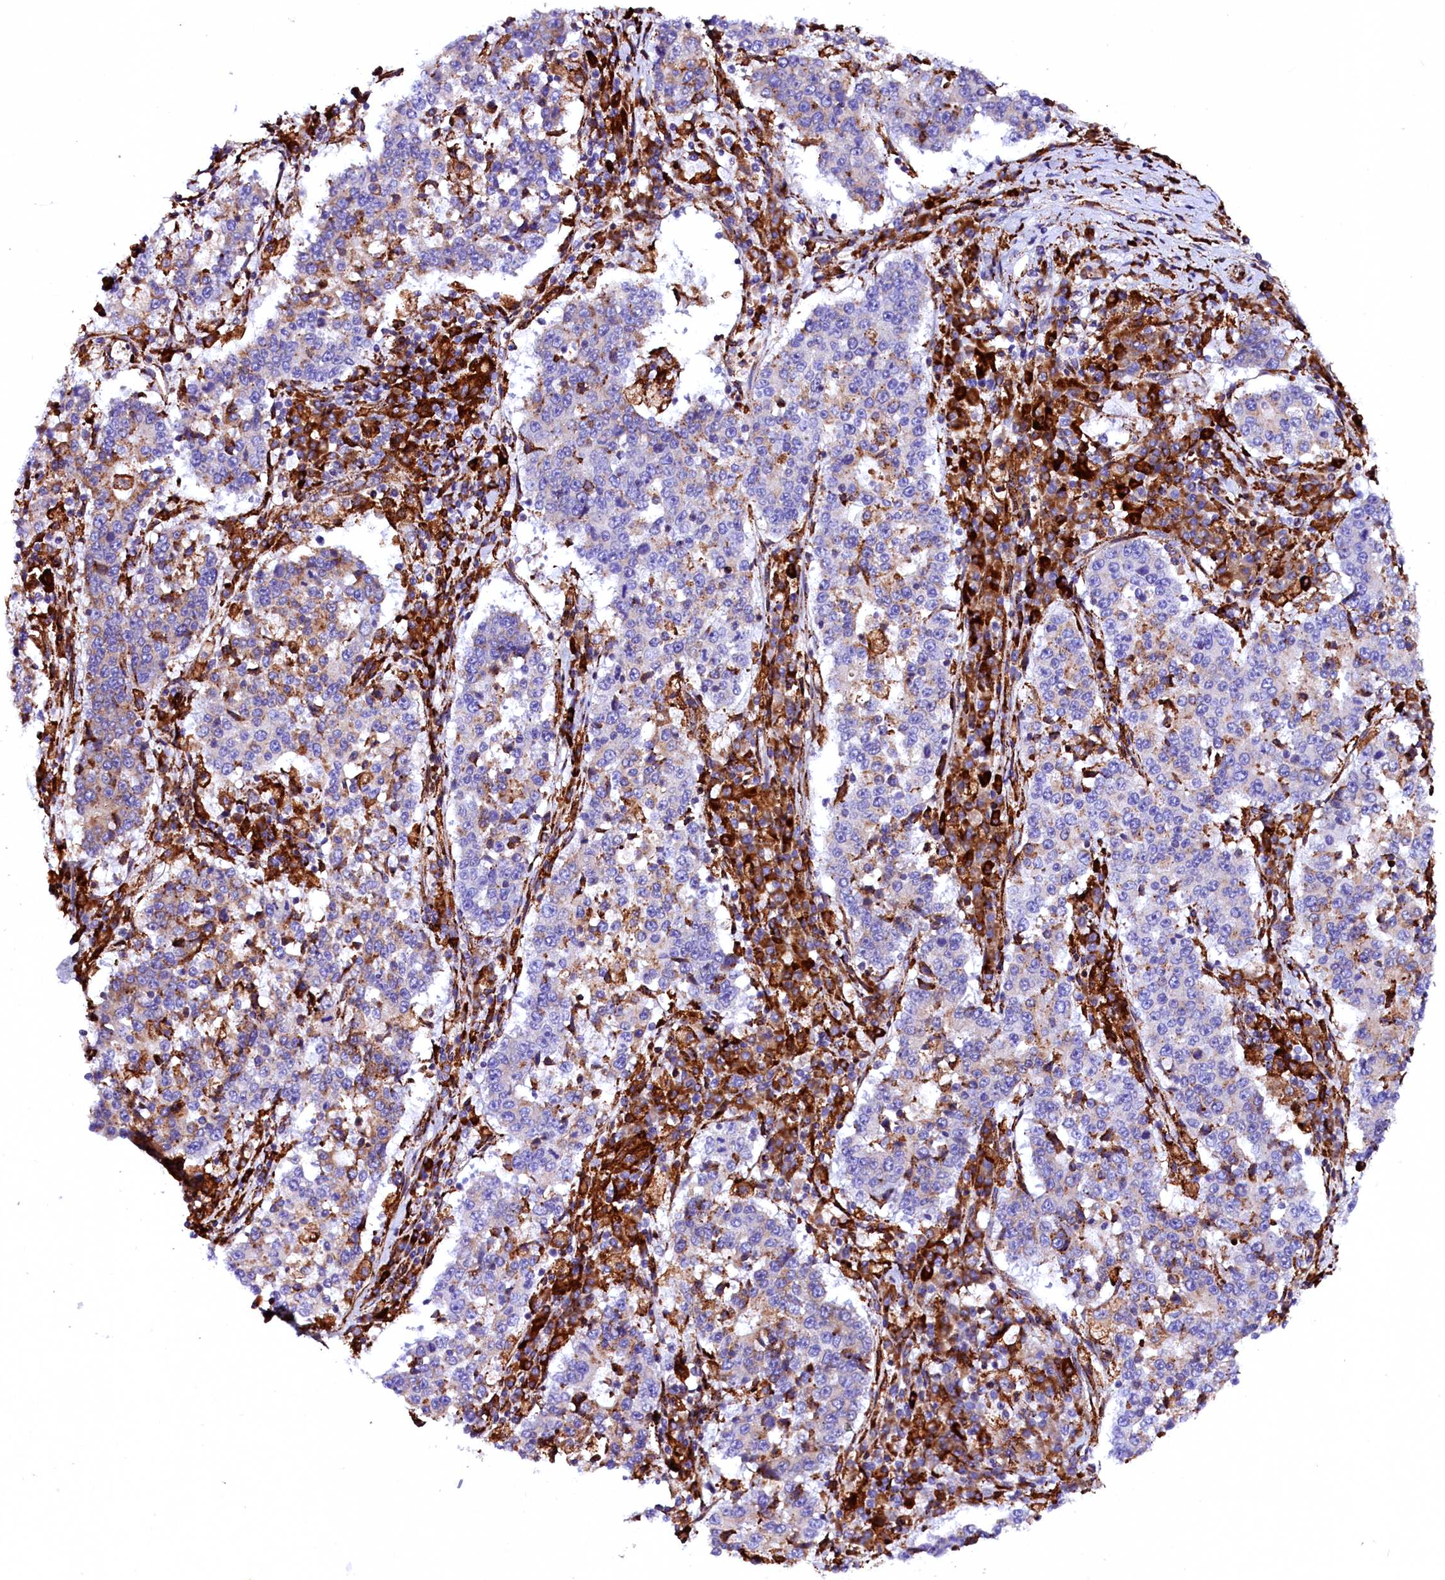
{"staining": {"intensity": "negative", "quantity": "none", "location": "none"}, "tissue": "stomach cancer", "cell_type": "Tumor cells", "image_type": "cancer", "snomed": [{"axis": "morphology", "description": "Adenocarcinoma, NOS"}, {"axis": "topography", "description": "Stomach"}], "caption": "Immunohistochemistry of human stomach cancer demonstrates no staining in tumor cells.", "gene": "CMTR2", "patient": {"sex": "male", "age": 59}}